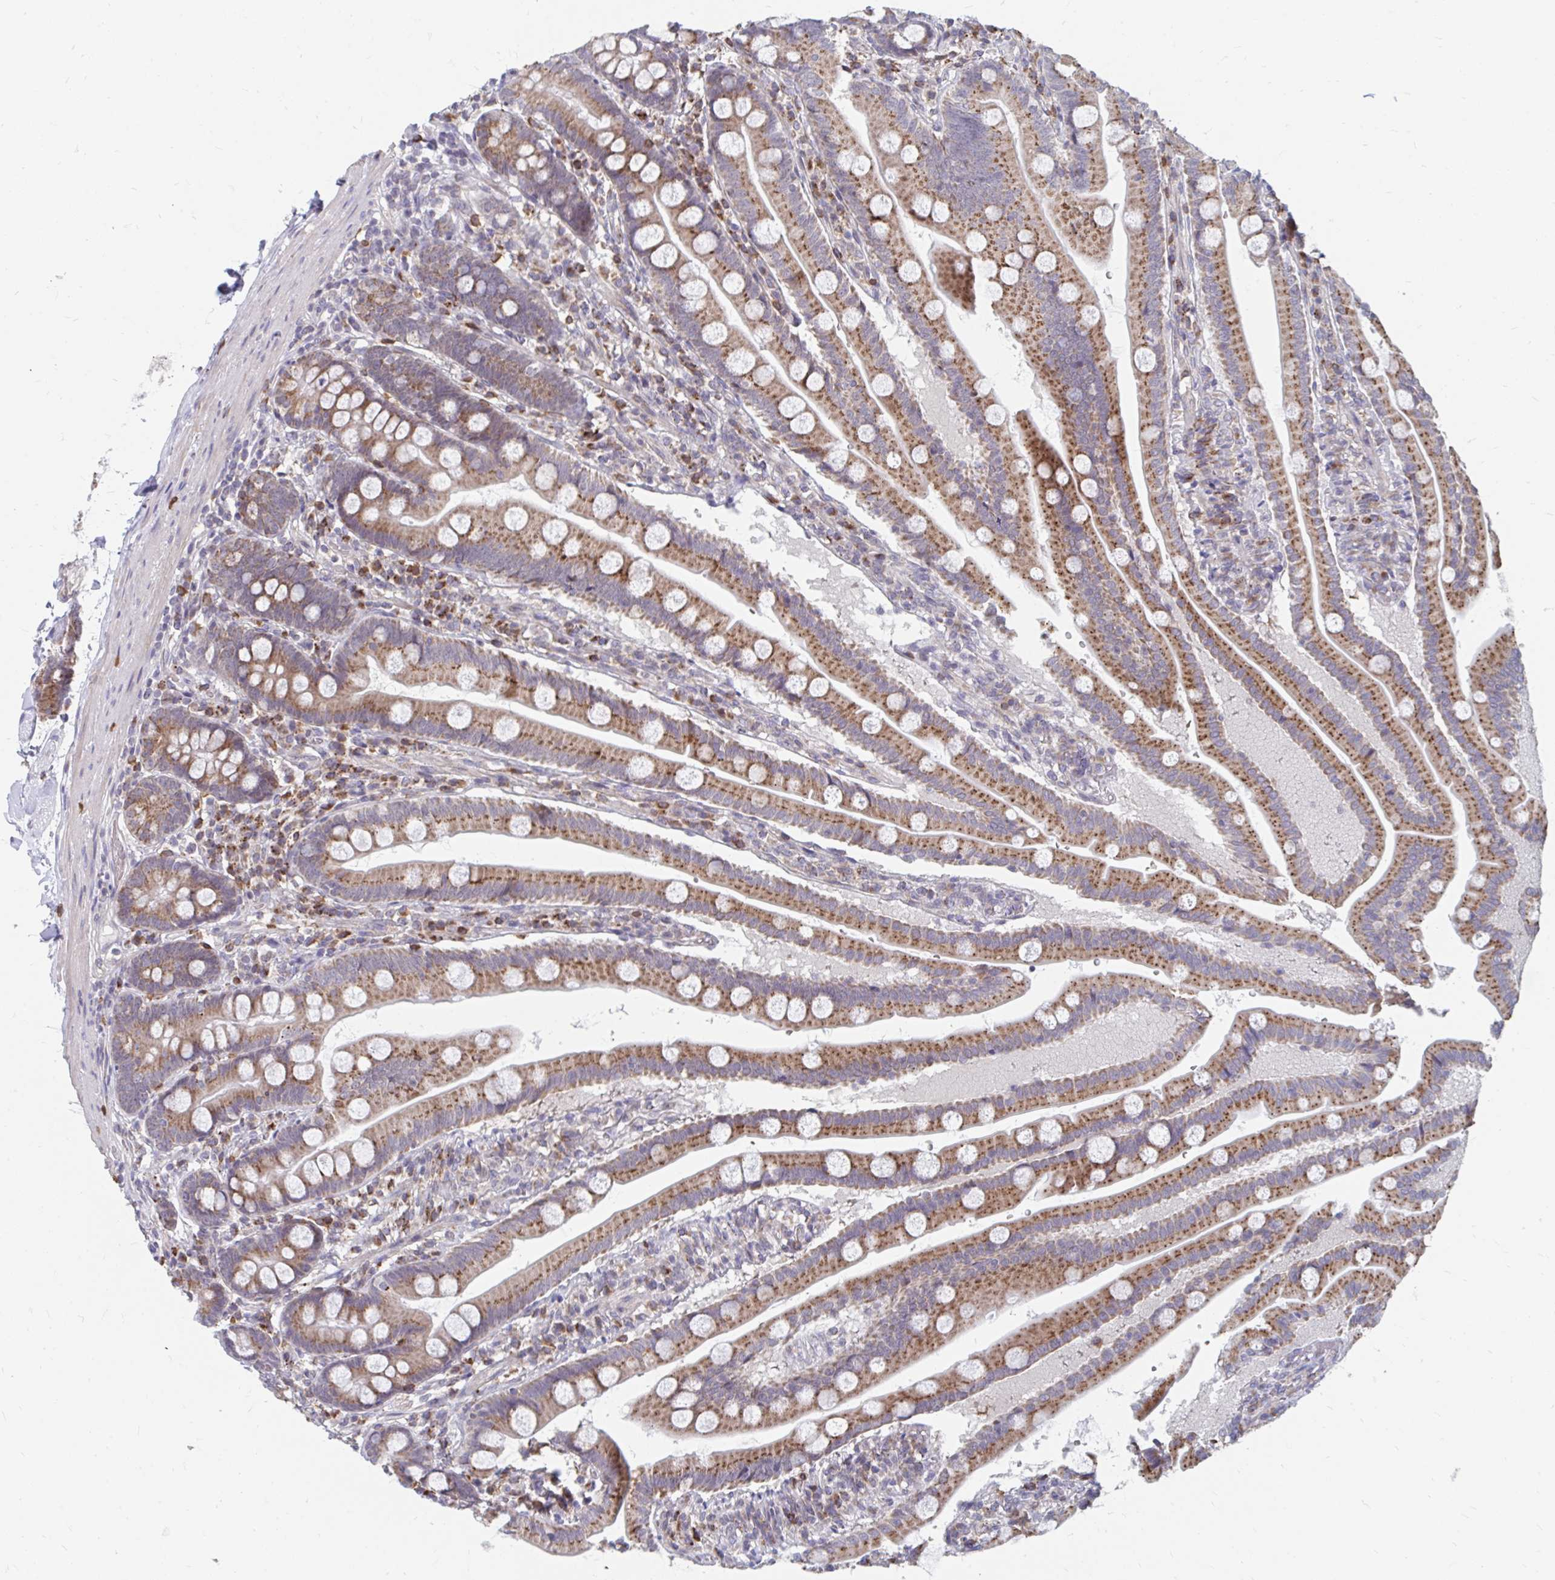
{"staining": {"intensity": "moderate", "quantity": ">75%", "location": "cytoplasmic/membranous"}, "tissue": "duodenum", "cell_type": "Glandular cells", "image_type": "normal", "snomed": [{"axis": "morphology", "description": "Normal tissue, NOS"}, {"axis": "topography", "description": "Duodenum"}], "caption": "Glandular cells demonstrate medium levels of moderate cytoplasmic/membranous positivity in about >75% of cells in unremarkable duodenum. Using DAB (3,3'-diaminobenzidine) (brown) and hematoxylin (blue) stains, captured at high magnification using brightfield microscopy.", "gene": "PABIR3", "patient": {"sex": "female", "age": 67}}